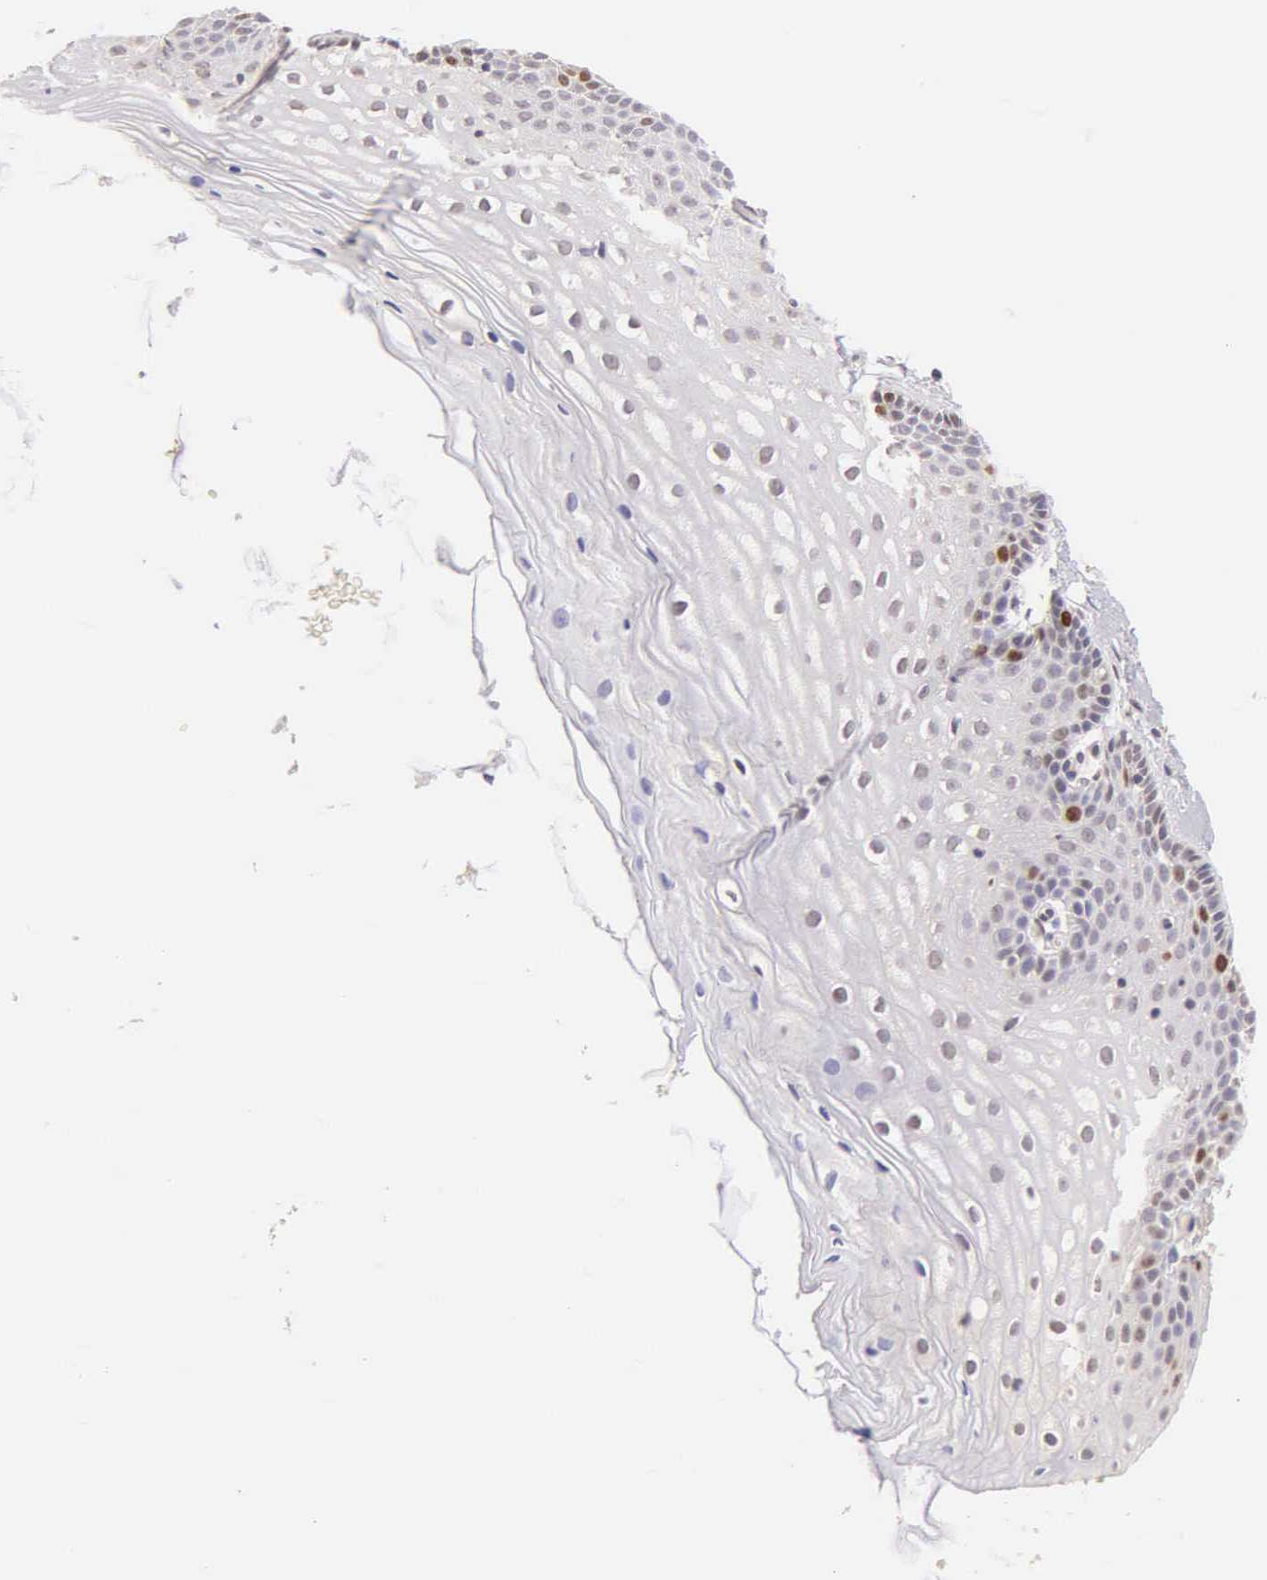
{"staining": {"intensity": "negative", "quantity": "none", "location": "none"}, "tissue": "cervix", "cell_type": "Glandular cells", "image_type": "normal", "snomed": [{"axis": "morphology", "description": "Normal tissue, NOS"}, {"axis": "topography", "description": "Cervix"}], "caption": "This is a histopathology image of immunohistochemistry (IHC) staining of unremarkable cervix, which shows no expression in glandular cells.", "gene": "MKI67", "patient": {"sex": "female", "age": 53}}